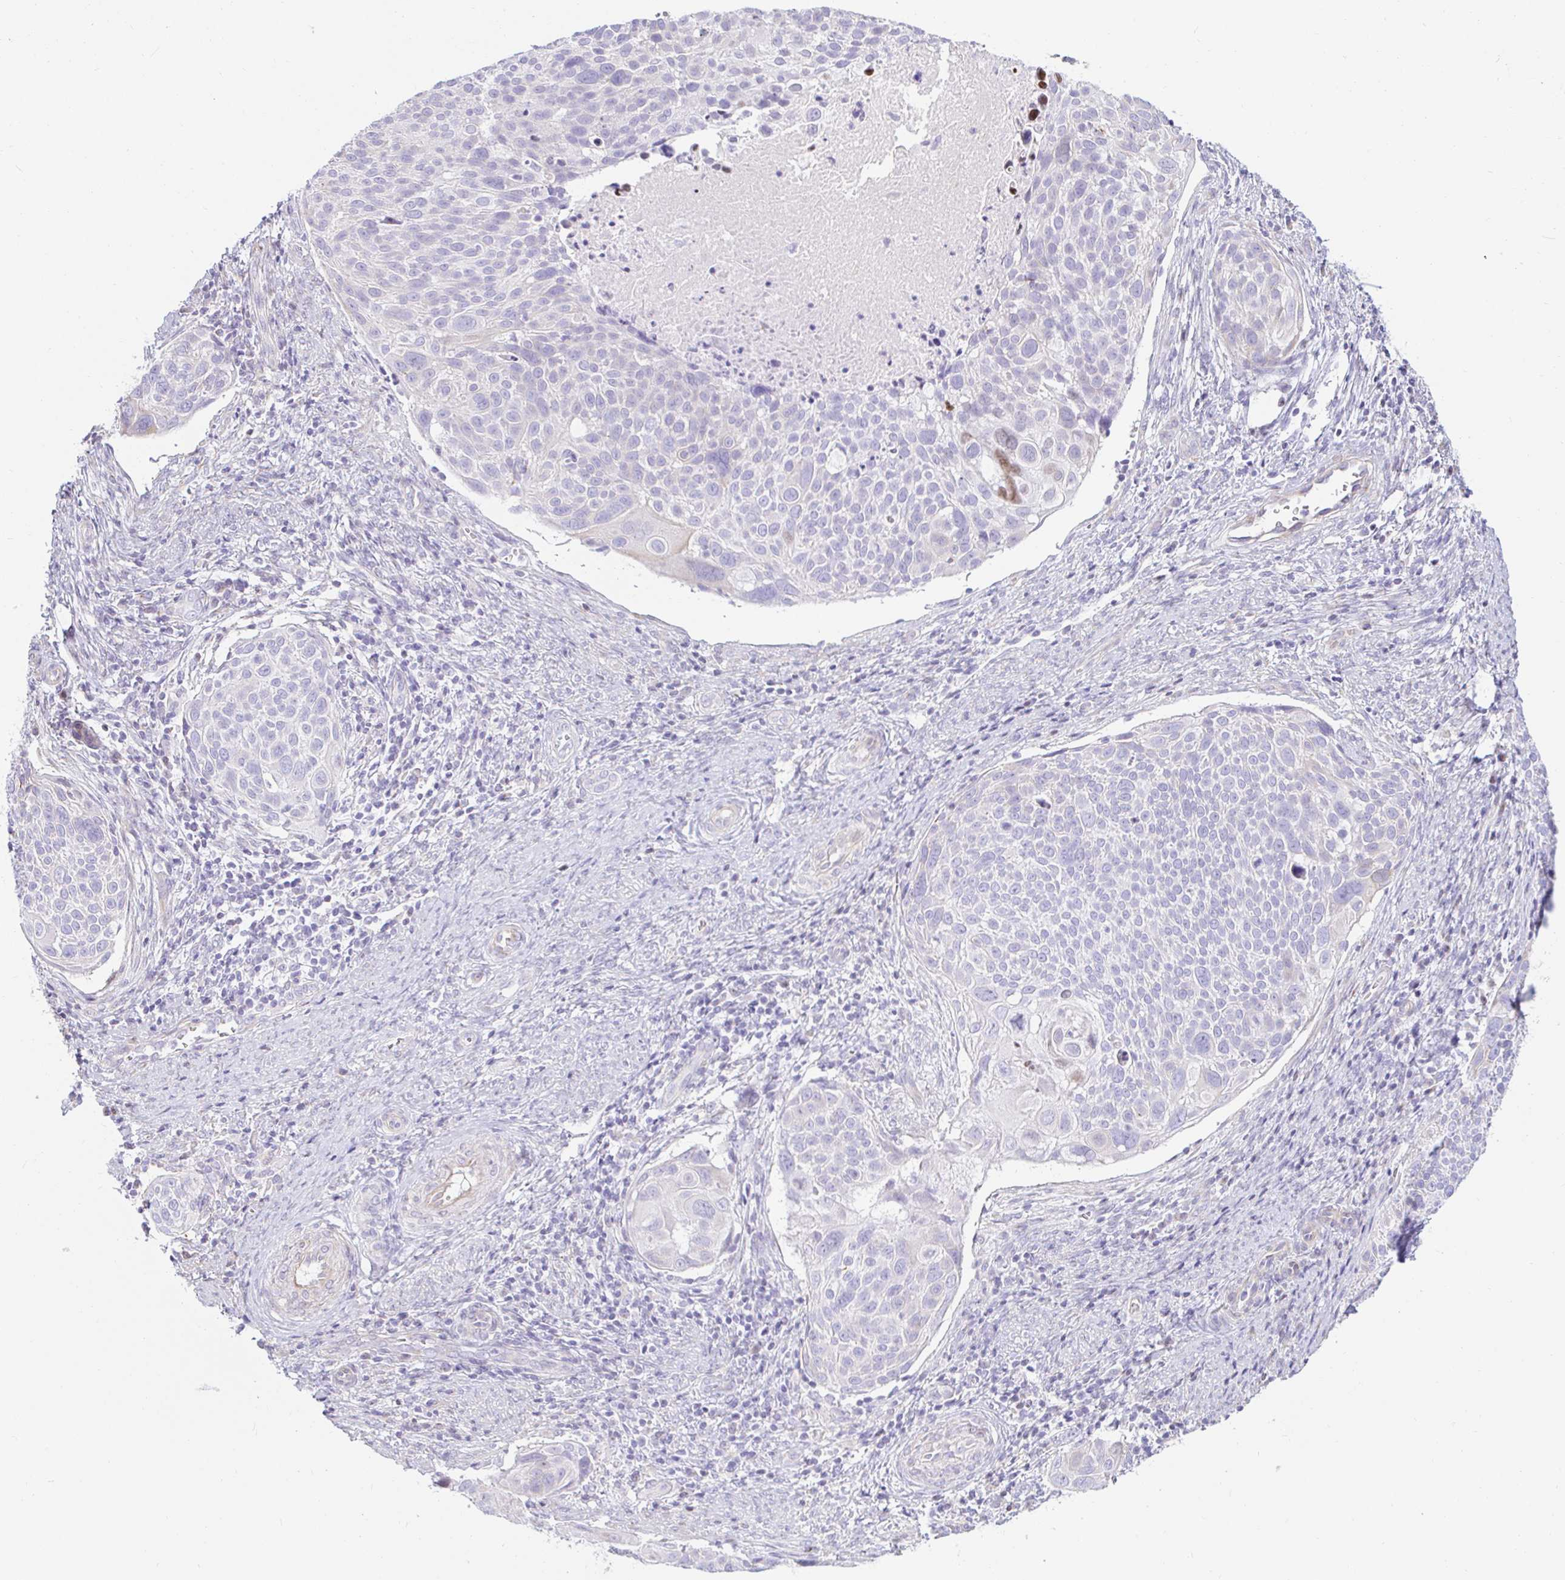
{"staining": {"intensity": "negative", "quantity": "none", "location": "none"}, "tissue": "cervical cancer", "cell_type": "Tumor cells", "image_type": "cancer", "snomed": [{"axis": "morphology", "description": "Squamous cell carcinoma, NOS"}, {"axis": "topography", "description": "Cervix"}], "caption": "There is no significant staining in tumor cells of cervical squamous cell carcinoma. (DAB immunohistochemistry (IHC) with hematoxylin counter stain).", "gene": "CAPSL", "patient": {"sex": "female", "age": 39}}